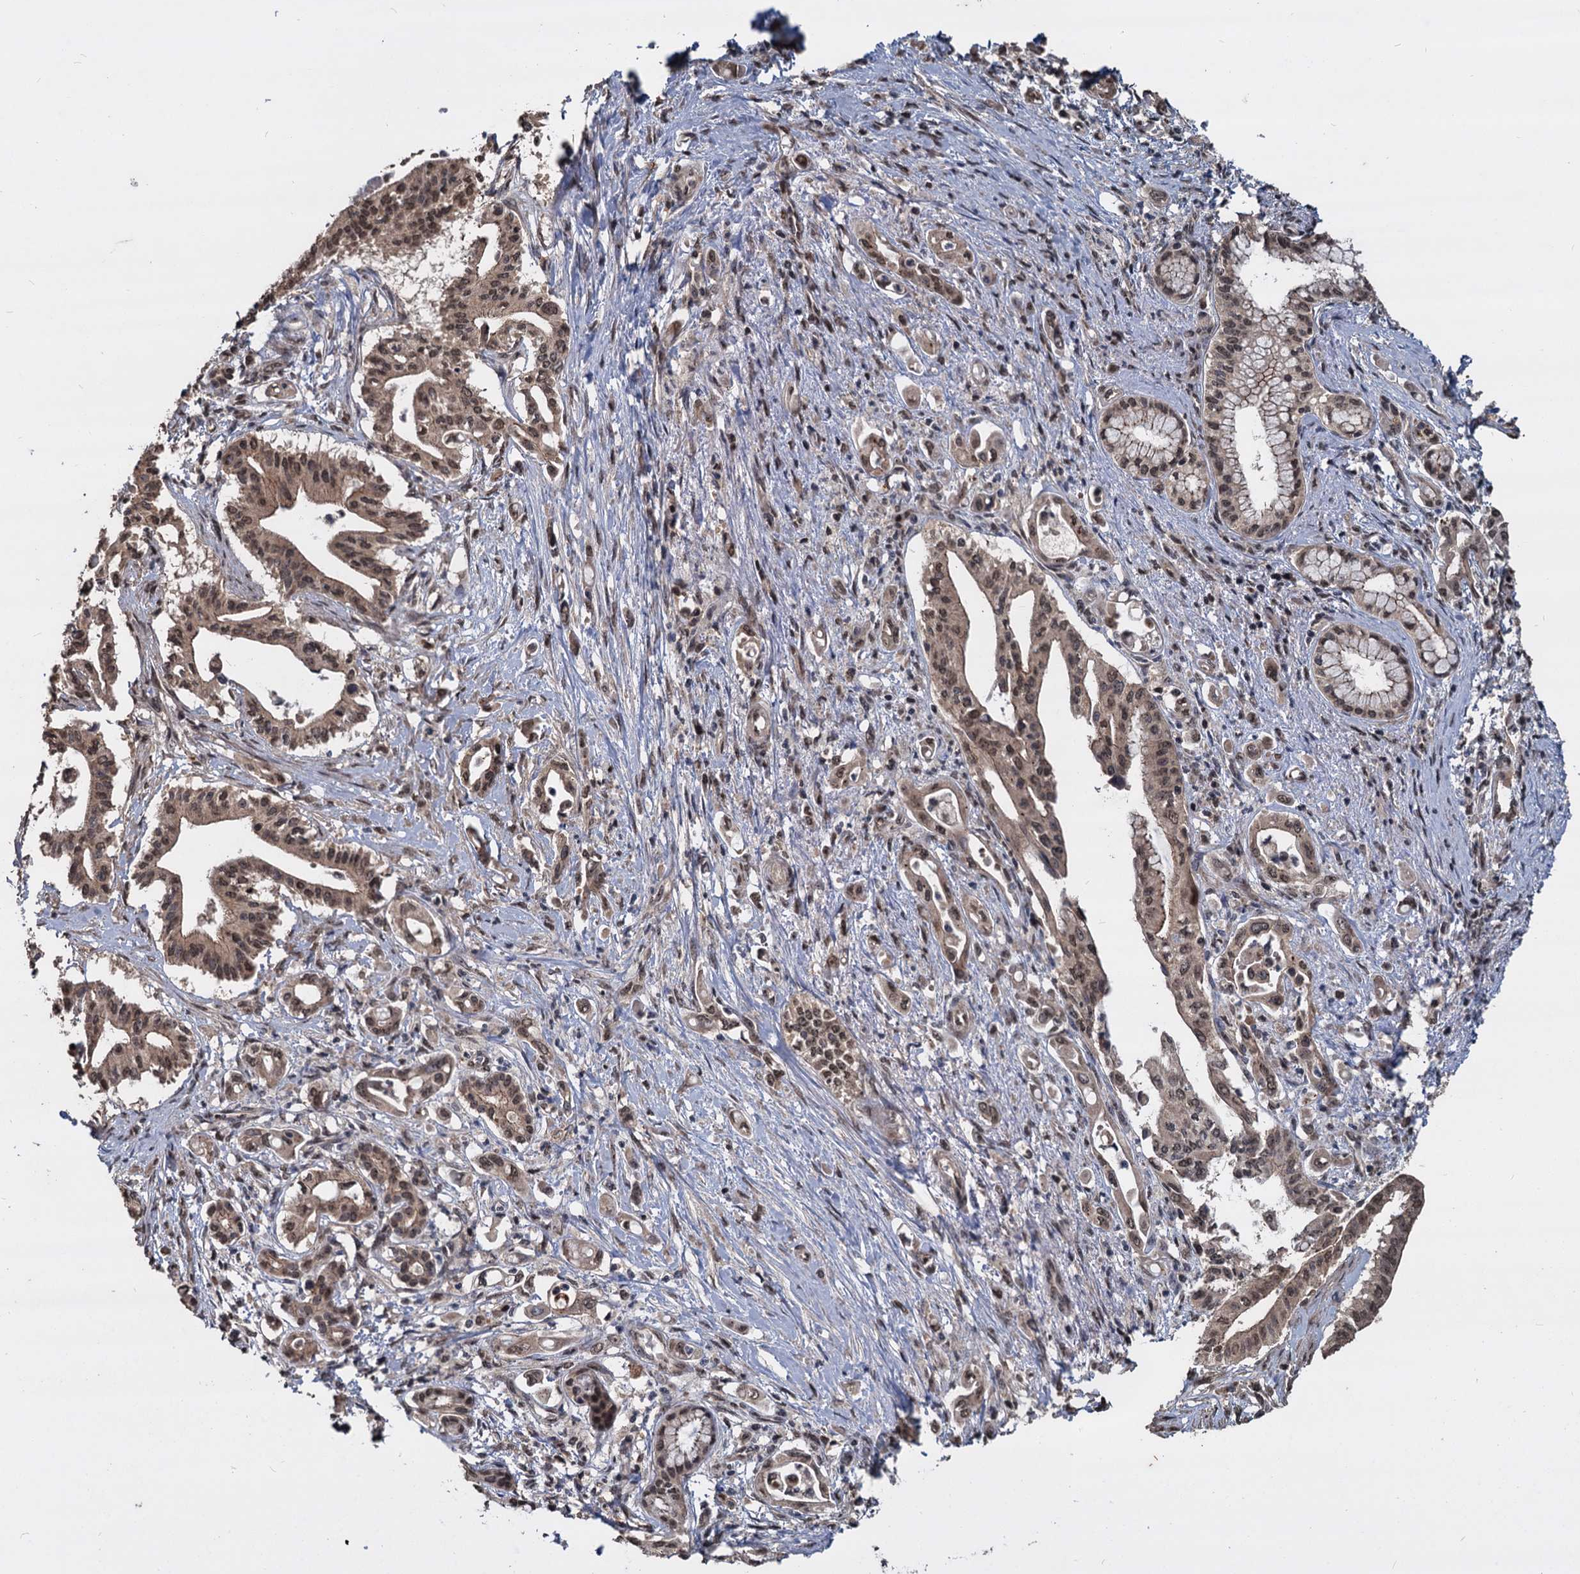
{"staining": {"intensity": "moderate", "quantity": ">75%", "location": "cytoplasmic/membranous,nuclear"}, "tissue": "pancreatic cancer", "cell_type": "Tumor cells", "image_type": "cancer", "snomed": [{"axis": "morphology", "description": "Adenocarcinoma, NOS"}, {"axis": "topography", "description": "Pancreas"}], "caption": "Immunohistochemistry (IHC) (DAB) staining of pancreatic cancer (adenocarcinoma) exhibits moderate cytoplasmic/membranous and nuclear protein expression in about >75% of tumor cells.", "gene": "FAM216B", "patient": {"sex": "female", "age": 77}}